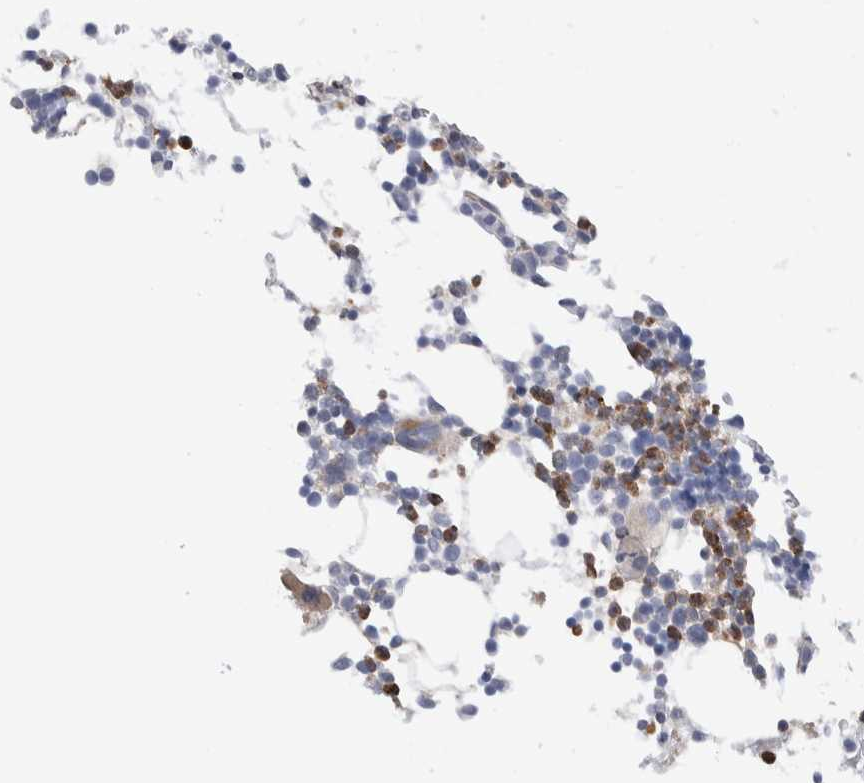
{"staining": {"intensity": "moderate", "quantity": "<25%", "location": "cytoplasmic/membranous,nuclear"}, "tissue": "bone marrow", "cell_type": "Hematopoietic cells", "image_type": "normal", "snomed": [{"axis": "morphology", "description": "Normal tissue, NOS"}, {"axis": "morphology", "description": "Inflammation, NOS"}, {"axis": "topography", "description": "Bone marrow"}], "caption": "The micrograph reveals a brown stain indicating the presence of a protein in the cytoplasmic/membranous,nuclear of hematopoietic cells in bone marrow. The staining was performed using DAB (3,3'-diaminobenzidine), with brown indicating positive protein expression. Nuclei are stained blue with hematoxylin.", "gene": "SEPTIN4", "patient": {"sex": "male", "age": 78}}